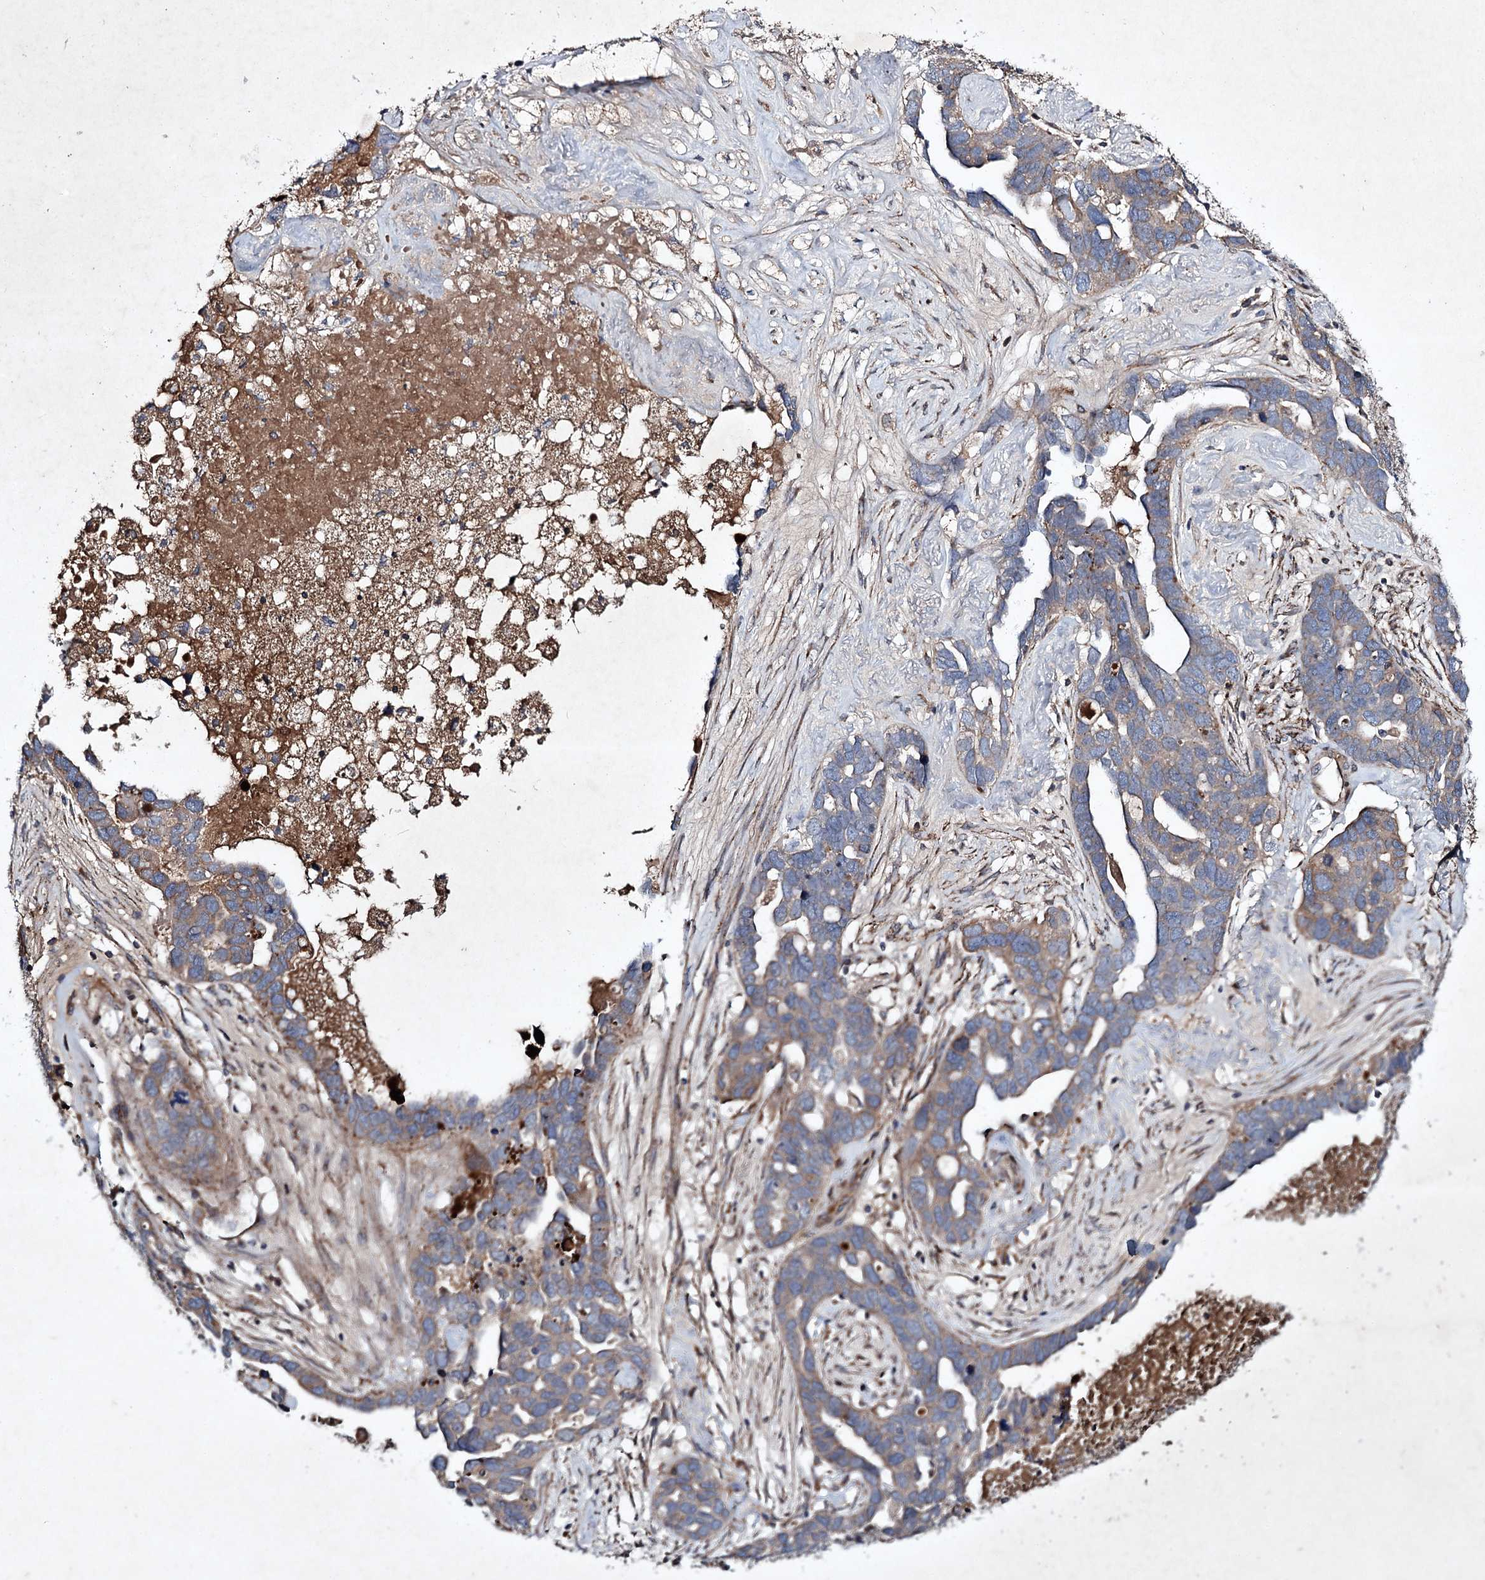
{"staining": {"intensity": "weak", "quantity": "<25%", "location": "cytoplasmic/membranous"}, "tissue": "ovarian cancer", "cell_type": "Tumor cells", "image_type": "cancer", "snomed": [{"axis": "morphology", "description": "Cystadenocarcinoma, serous, NOS"}, {"axis": "topography", "description": "Ovary"}], "caption": "This micrograph is of ovarian serous cystadenocarcinoma stained with IHC to label a protein in brown with the nuclei are counter-stained blue. There is no staining in tumor cells.", "gene": "ALG9", "patient": {"sex": "female", "age": 54}}